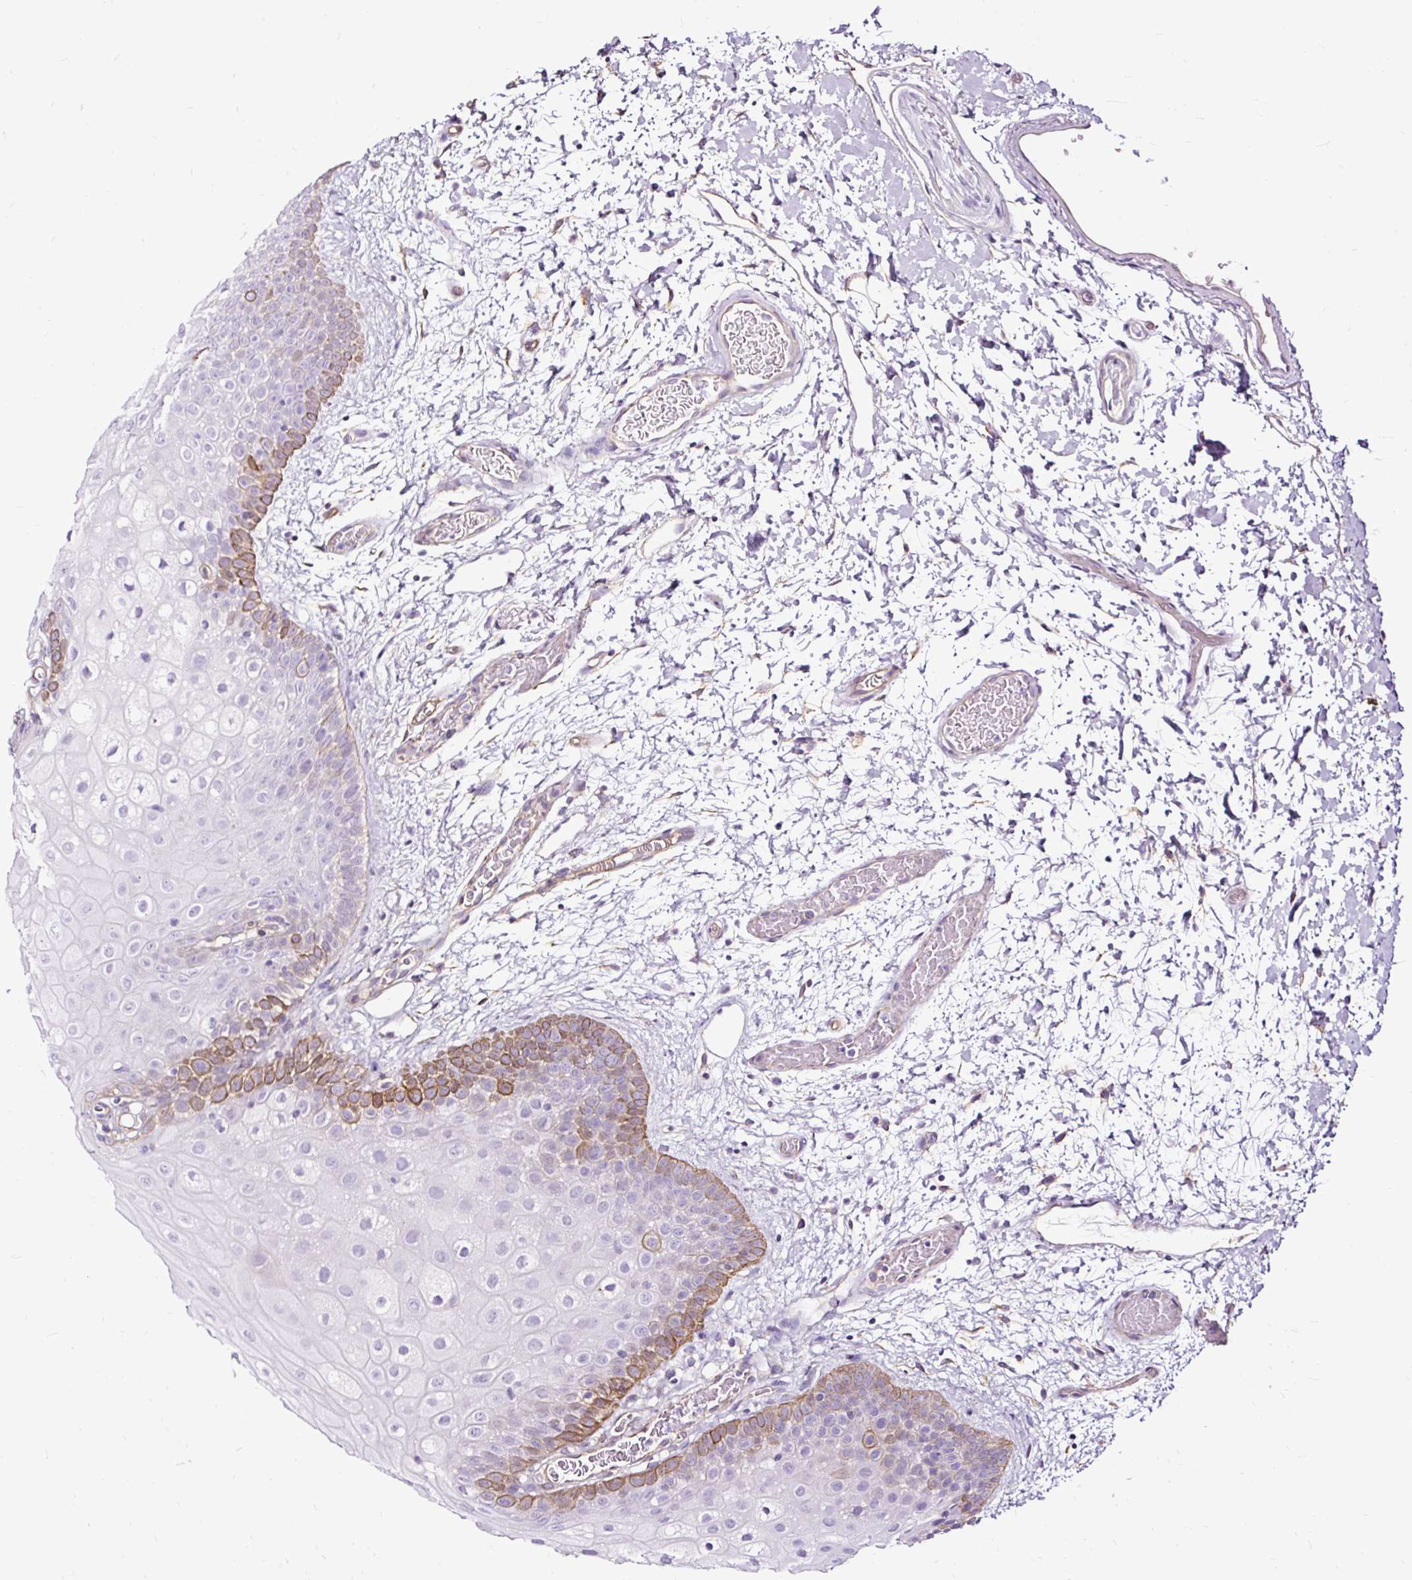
{"staining": {"intensity": "moderate", "quantity": "<25%", "location": "cytoplasmic/membranous"}, "tissue": "oral mucosa", "cell_type": "Squamous epithelial cells", "image_type": "normal", "snomed": [{"axis": "morphology", "description": "Normal tissue, NOS"}, {"axis": "morphology", "description": "Squamous cell carcinoma, NOS"}, {"axis": "topography", "description": "Oral tissue"}, {"axis": "topography", "description": "Tounge, NOS"}, {"axis": "topography", "description": "Head-Neck"}], "caption": "High-power microscopy captured an immunohistochemistry micrograph of unremarkable oral mucosa, revealing moderate cytoplasmic/membranous positivity in about <25% of squamous epithelial cells. Ihc stains the protein of interest in brown and the nuclei are stained blue.", "gene": "SLC7A8", "patient": {"sex": "male", "age": 76}}